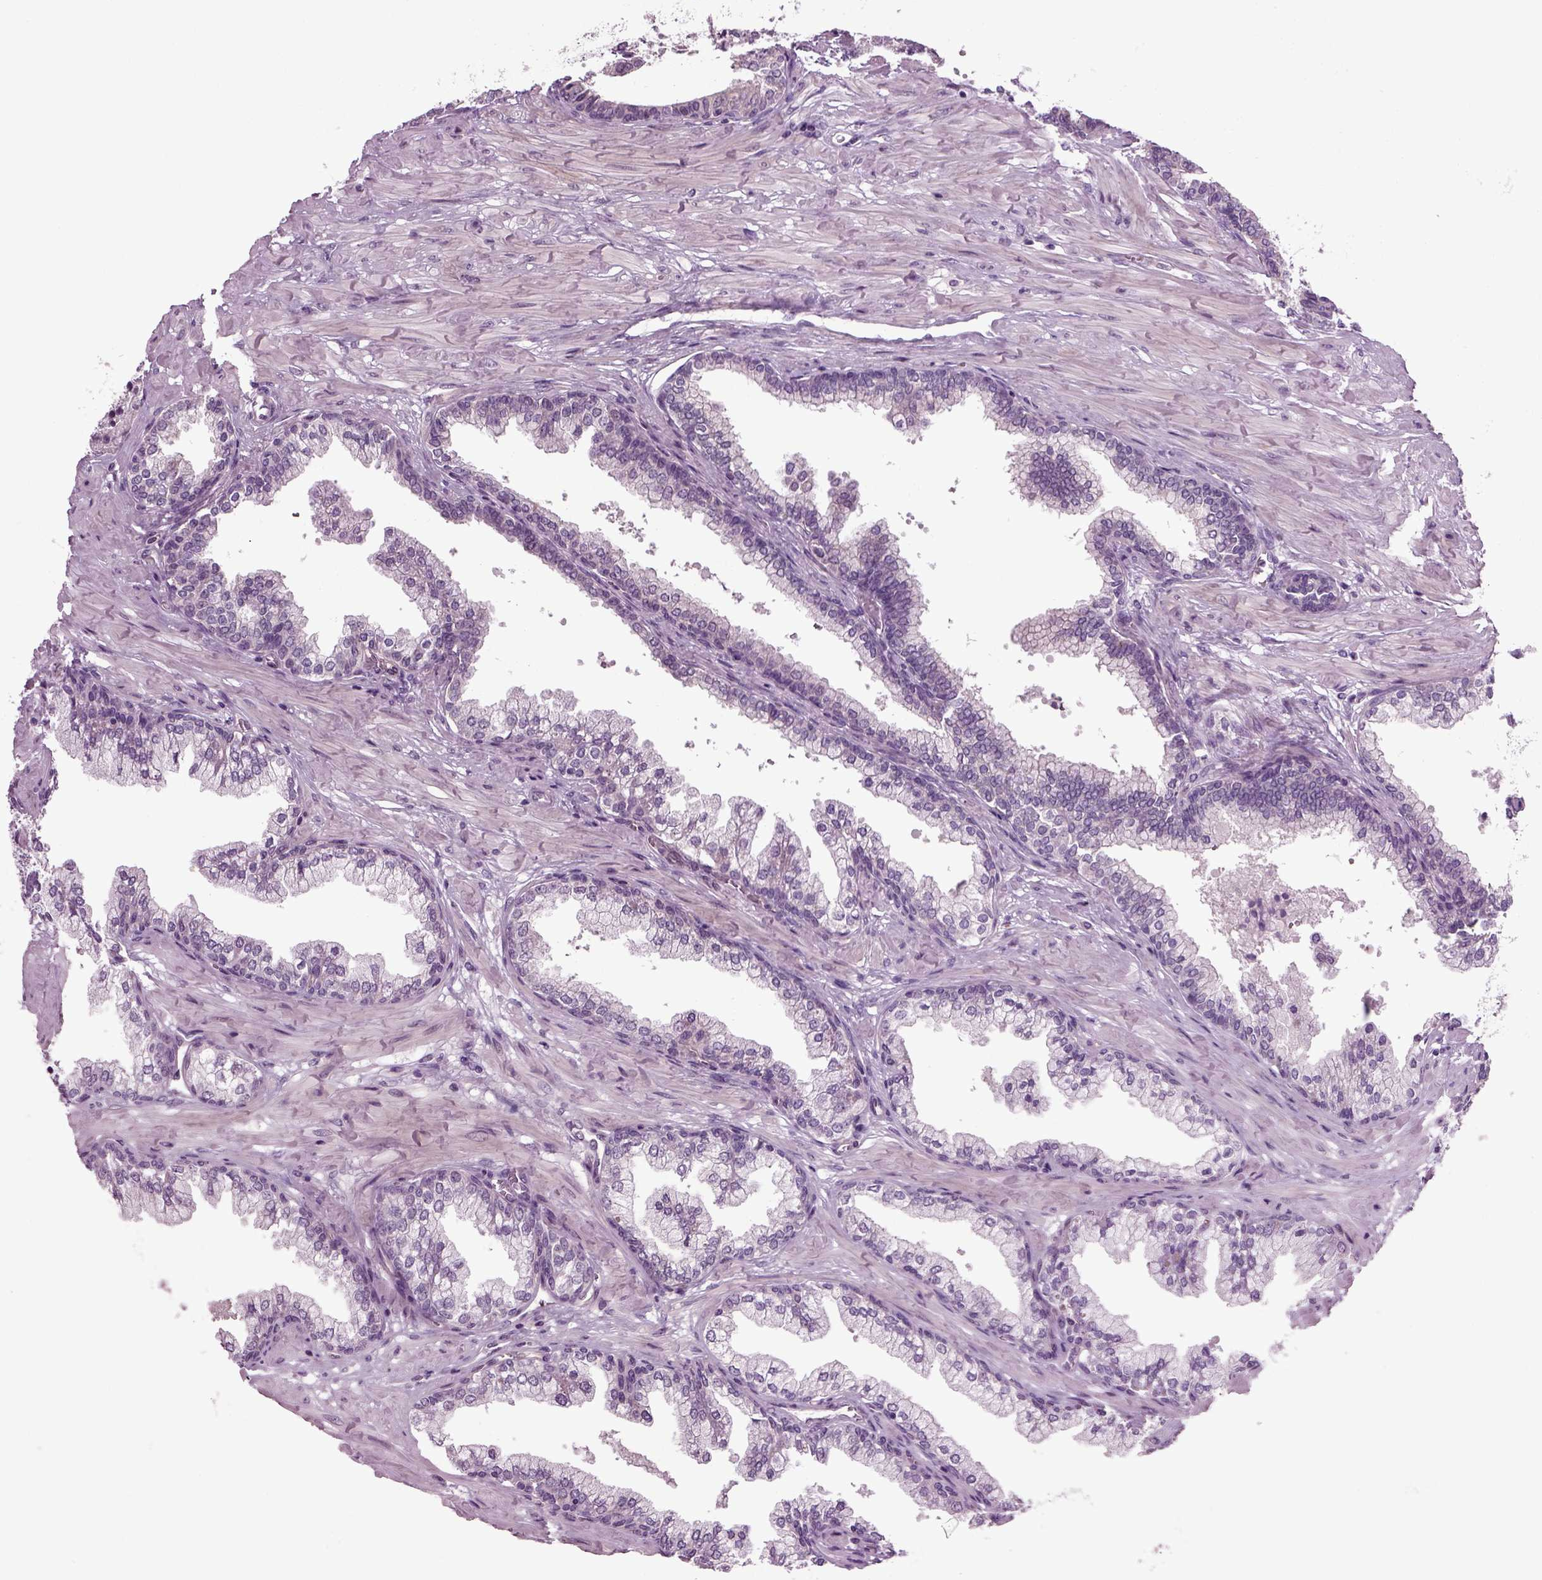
{"staining": {"intensity": "negative", "quantity": "none", "location": "none"}, "tissue": "prostate cancer", "cell_type": "Tumor cells", "image_type": "cancer", "snomed": [{"axis": "morphology", "description": "Adenocarcinoma, NOS"}, {"axis": "topography", "description": "Prostate and seminal vesicle, NOS"}, {"axis": "topography", "description": "Prostate"}], "caption": "Protein analysis of adenocarcinoma (prostate) displays no significant expression in tumor cells.", "gene": "COL9A2", "patient": {"sex": "male", "age": 44}}